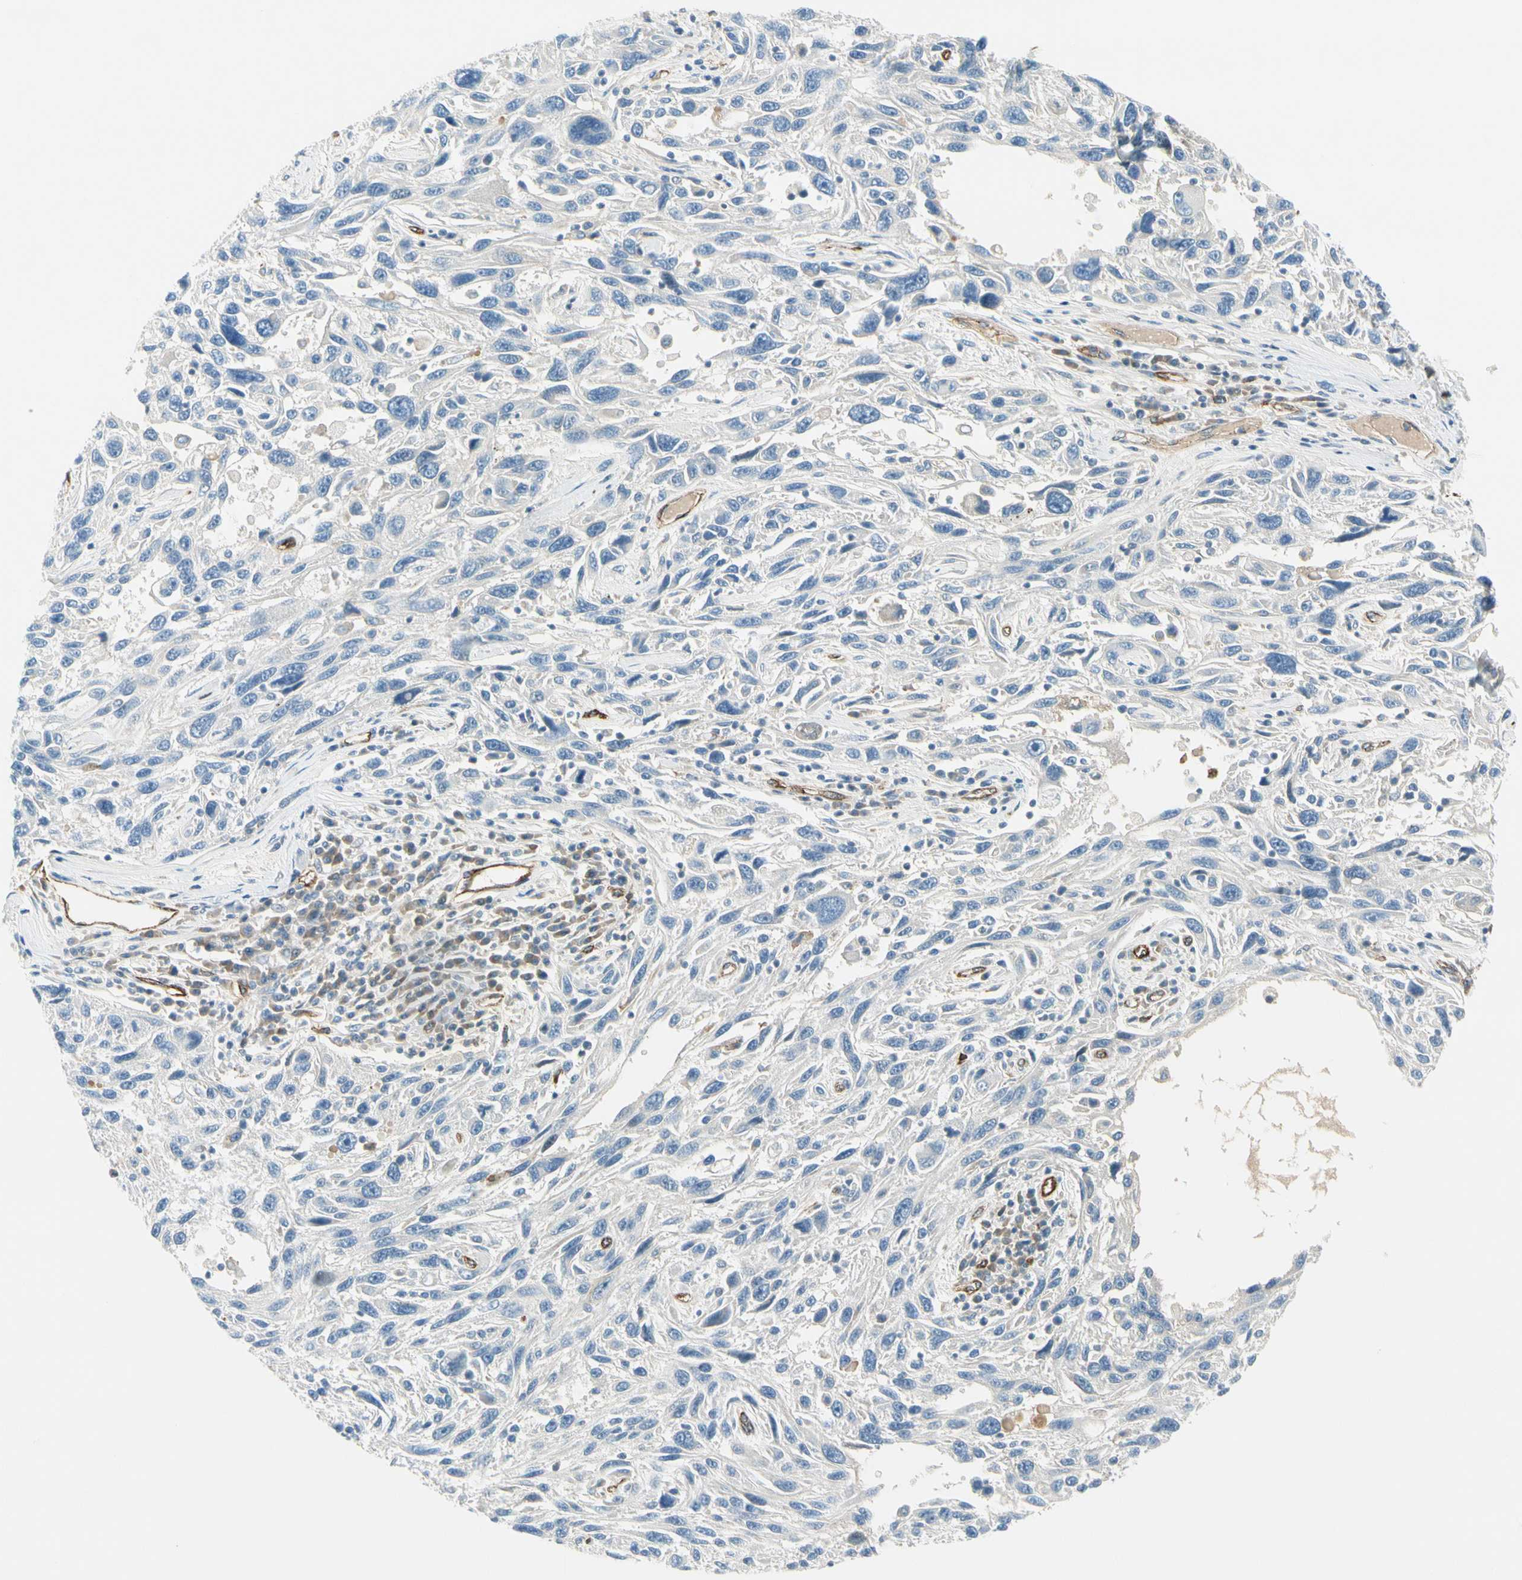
{"staining": {"intensity": "negative", "quantity": "none", "location": "none"}, "tissue": "melanoma", "cell_type": "Tumor cells", "image_type": "cancer", "snomed": [{"axis": "morphology", "description": "Malignant melanoma, NOS"}, {"axis": "topography", "description": "Skin"}], "caption": "Protein analysis of malignant melanoma reveals no significant expression in tumor cells.", "gene": "CD93", "patient": {"sex": "male", "age": 53}}